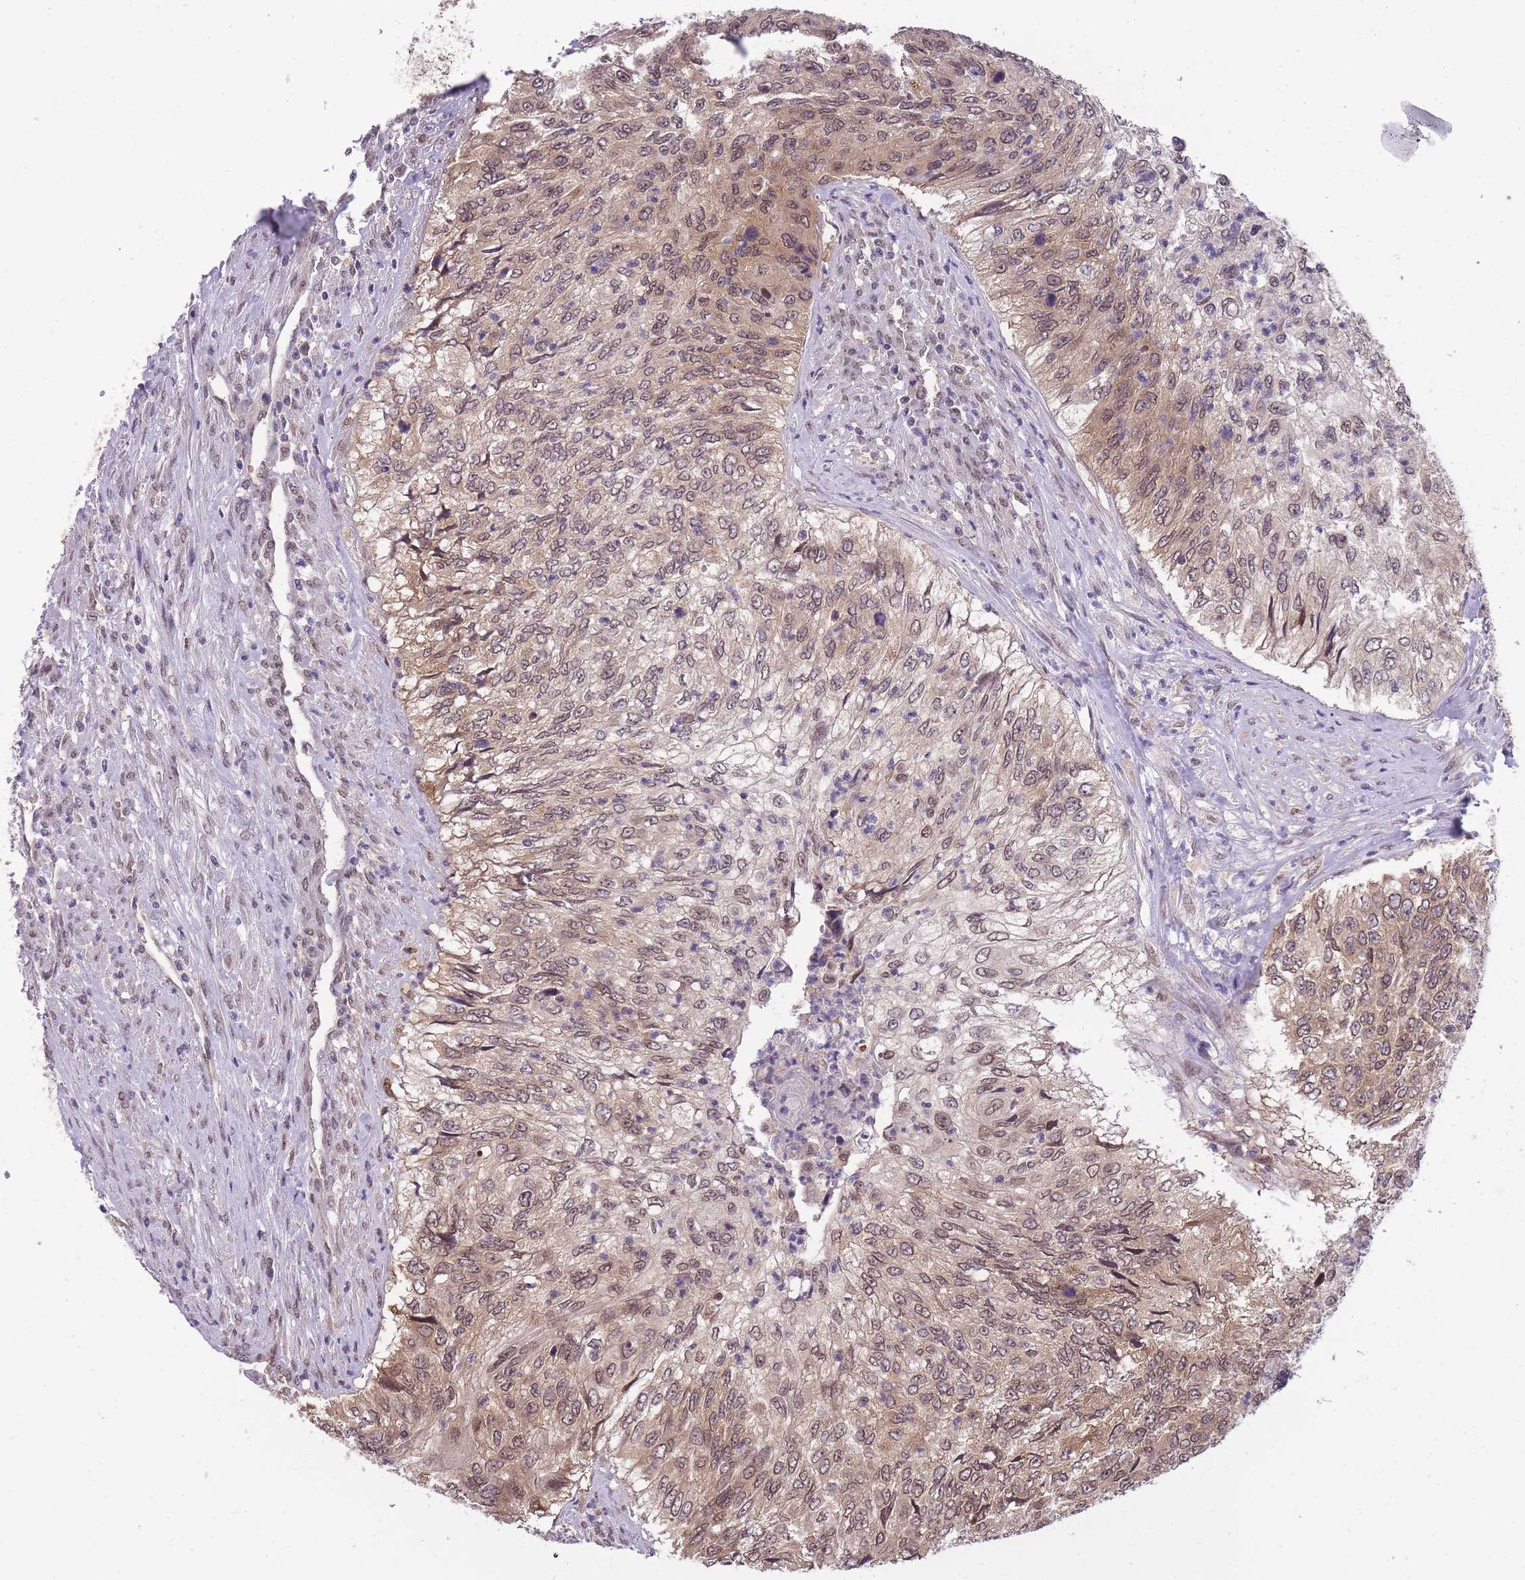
{"staining": {"intensity": "weak", "quantity": ">75%", "location": "cytoplasmic/membranous,nuclear"}, "tissue": "urothelial cancer", "cell_type": "Tumor cells", "image_type": "cancer", "snomed": [{"axis": "morphology", "description": "Urothelial carcinoma, High grade"}, {"axis": "topography", "description": "Urinary bladder"}], "caption": "Tumor cells show low levels of weak cytoplasmic/membranous and nuclear staining in approximately >75% of cells in high-grade urothelial carcinoma. Nuclei are stained in blue.", "gene": "CDIP1", "patient": {"sex": "female", "age": 60}}